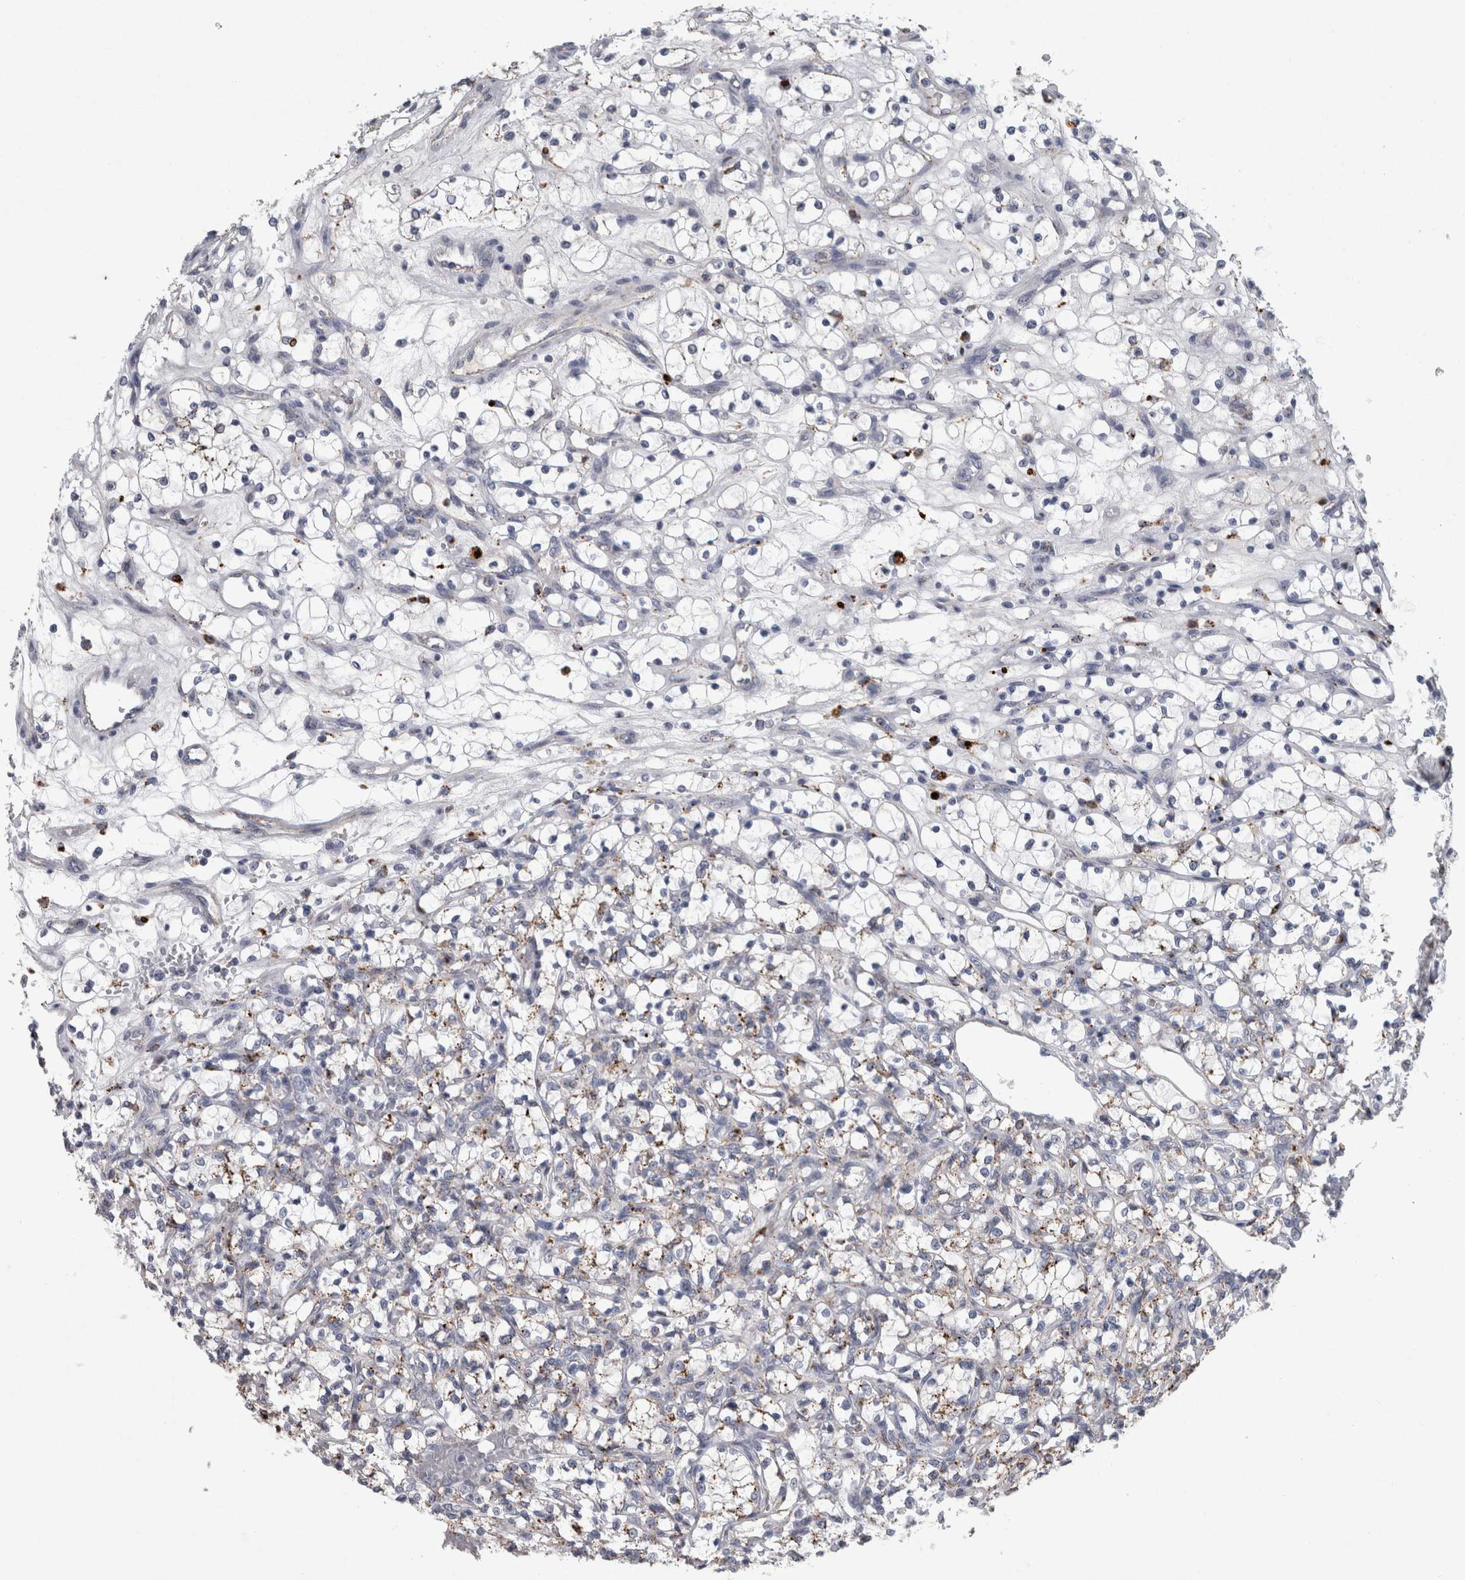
{"staining": {"intensity": "weak", "quantity": "25%-75%", "location": "cytoplasmic/membranous"}, "tissue": "renal cancer", "cell_type": "Tumor cells", "image_type": "cancer", "snomed": [{"axis": "morphology", "description": "Adenocarcinoma, NOS"}, {"axis": "topography", "description": "Kidney"}], "caption": "DAB immunohistochemical staining of human adenocarcinoma (renal) shows weak cytoplasmic/membranous protein expression in about 25%-75% of tumor cells.", "gene": "DPP7", "patient": {"sex": "female", "age": 69}}